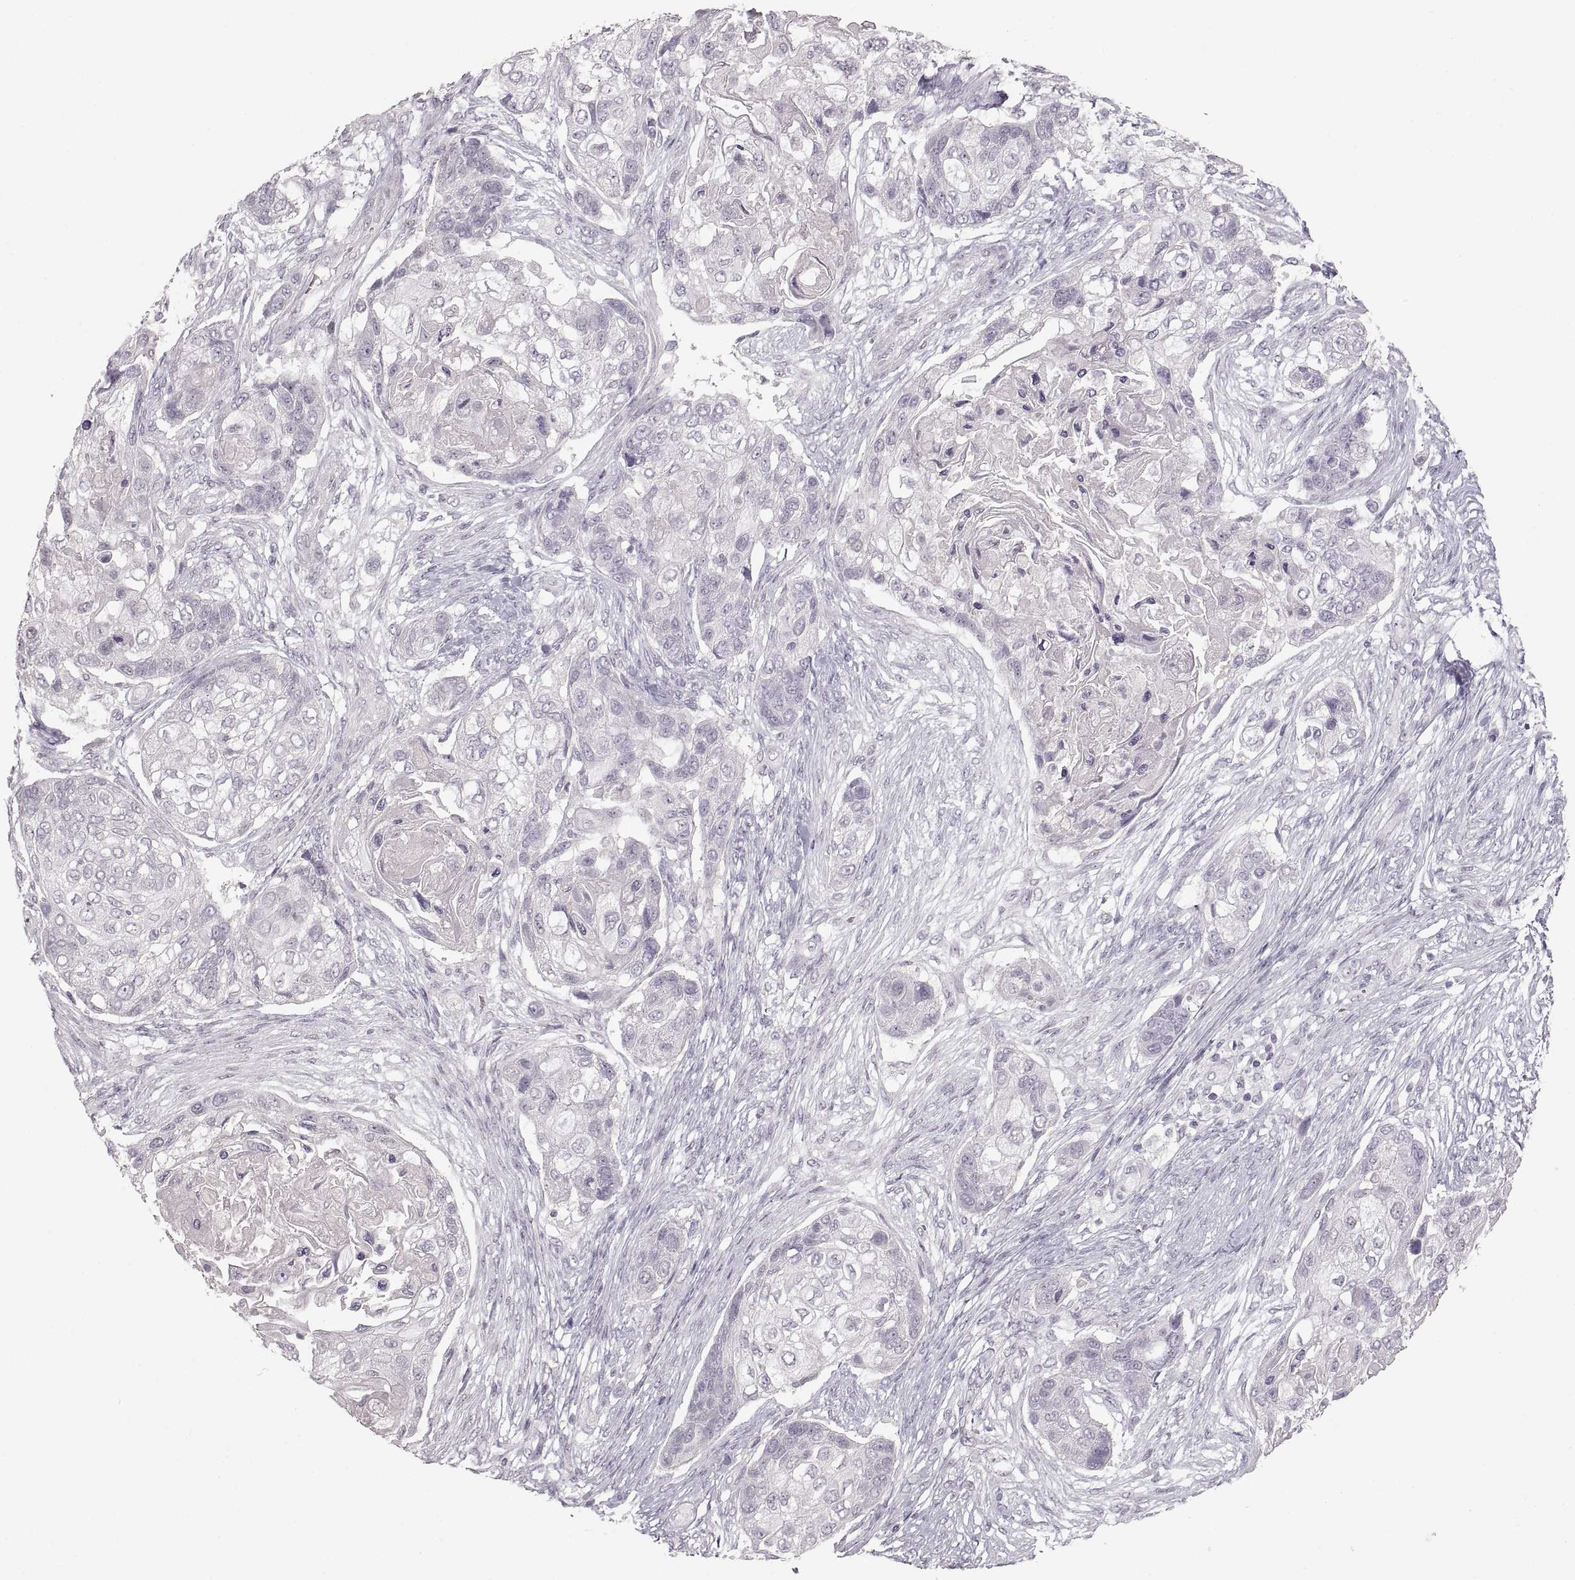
{"staining": {"intensity": "negative", "quantity": "none", "location": "none"}, "tissue": "lung cancer", "cell_type": "Tumor cells", "image_type": "cancer", "snomed": [{"axis": "morphology", "description": "Squamous cell carcinoma, NOS"}, {"axis": "topography", "description": "Lung"}], "caption": "Immunohistochemical staining of human lung cancer displays no significant staining in tumor cells. (DAB (3,3'-diaminobenzidine) immunohistochemistry with hematoxylin counter stain).", "gene": "PCSK2", "patient": {"sex": "male", "age": 69}}